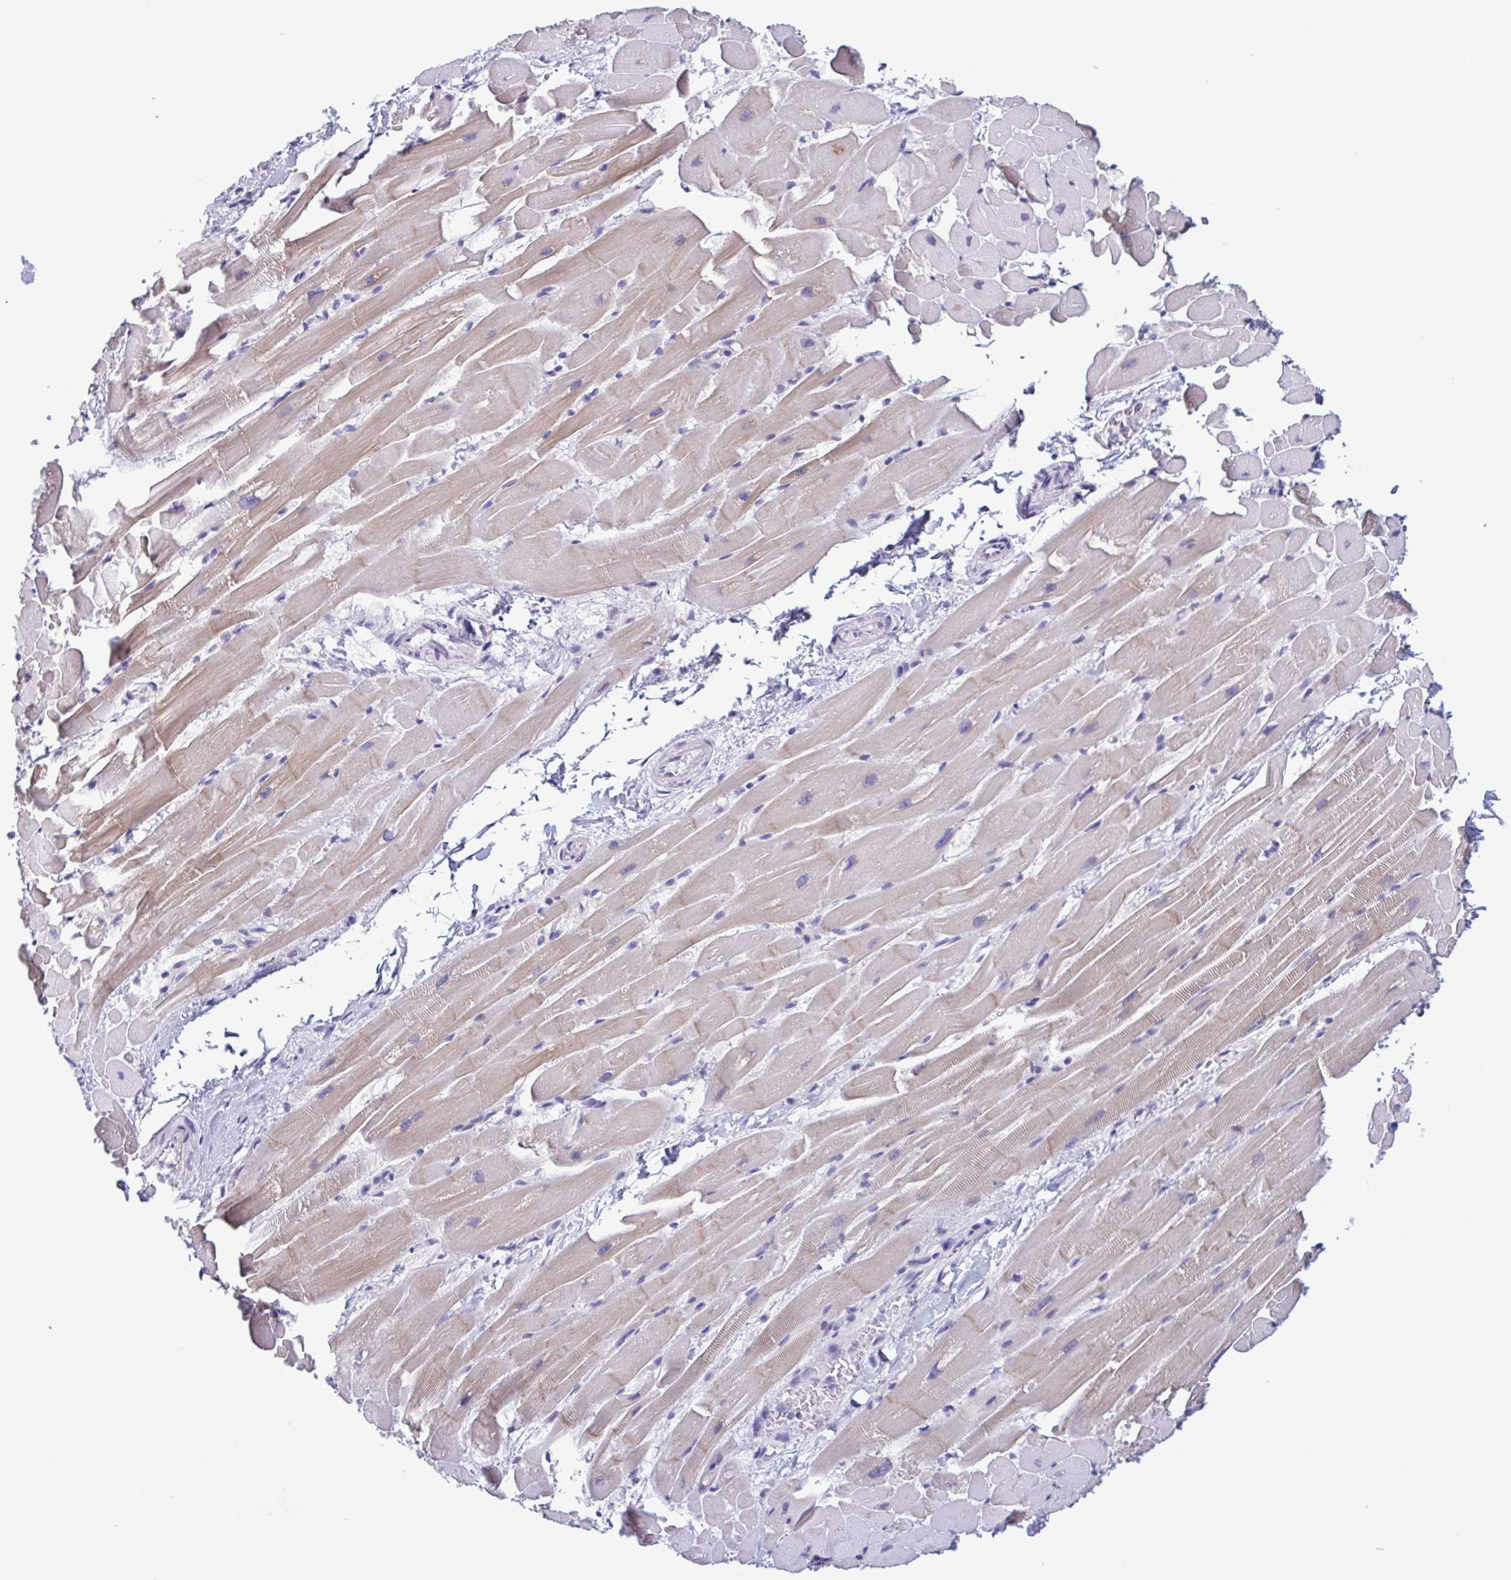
{"staining": {"intensity": "weak", "quantity": "25%-75%", "location": "cytoplasmic/membranous"}, "tissue": "heart muscle", "cell_type": "Cardiomyocytes", "image_type": "normal", "snomed": [{"axis": "morphology", "description": "Normal tissue, NOS"}, {"axis": "topography", "description": "Heart"}], "caption": "A histopathology image of human heart muscle stained for a protein shows weak cytoplasmic/membranous brown staining in cardiomyocytes. The staining was performed using DAB (3,3'-diaminobenzidine), with brown indicating positive protein expression. Nuclei are stained blue with hematoxylin.", "gene": "INAFM1", "patient": {"sex": "male", "age": 37}}